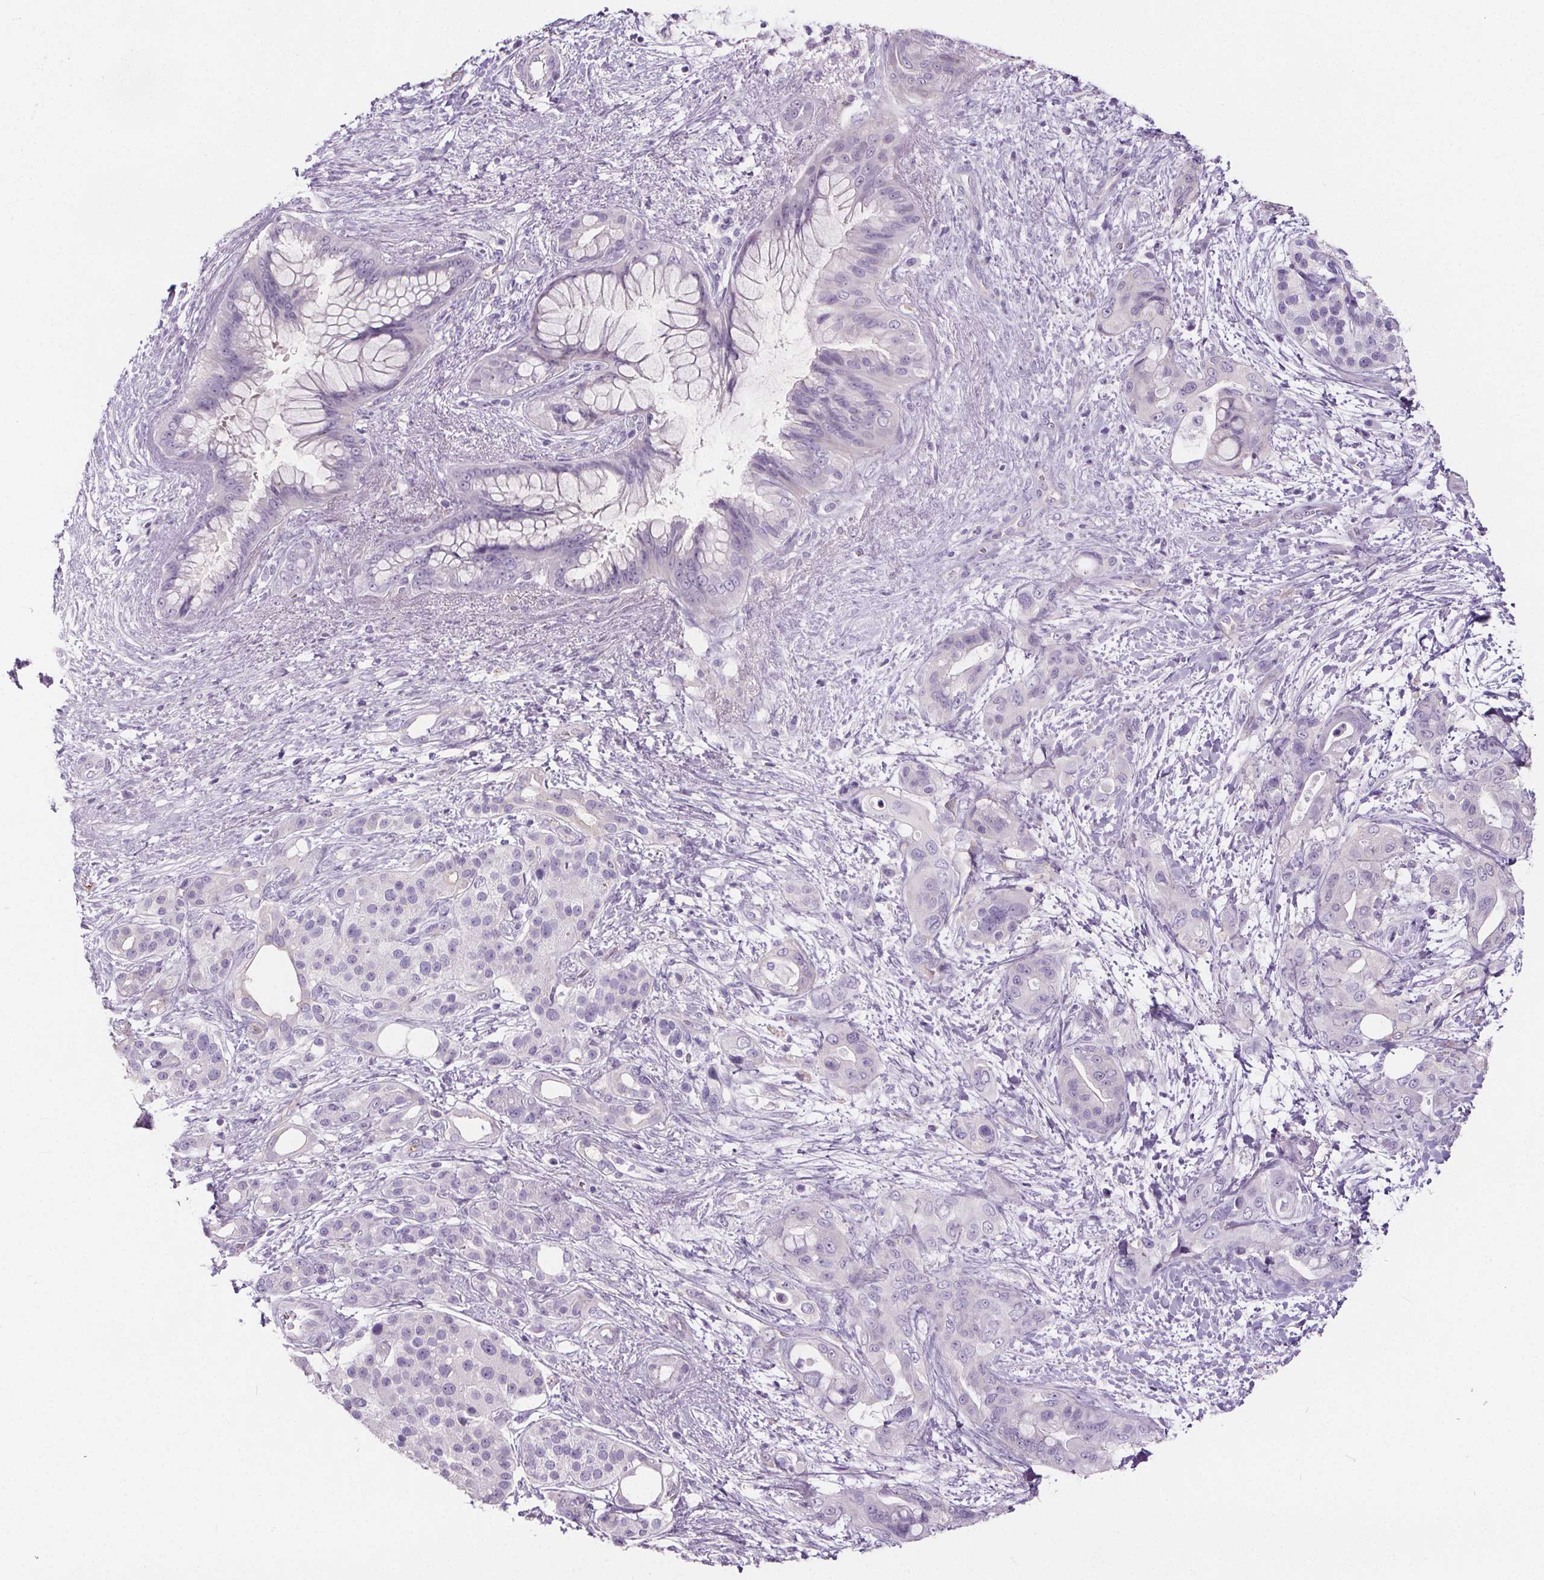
{"staining": {"intensity": "negative", "quantity": "none", "location": "none"}, "tissue": "pancreatic cancer", "cell_type": "Tumor cells", "image_type": "cancer", "snomed": [{"axis": "morphology", "description": "Adenocarcinoma, NOS"}, {"axis": "topography", "description": "Pancreas"}], "caption": "This is a micrograph of IHC staining of adenocarcinoma (pancreatic), which shows no positivity in tumor cells.", "gene": "CD5L", "patient": {"sex": "male", "age": 71}}